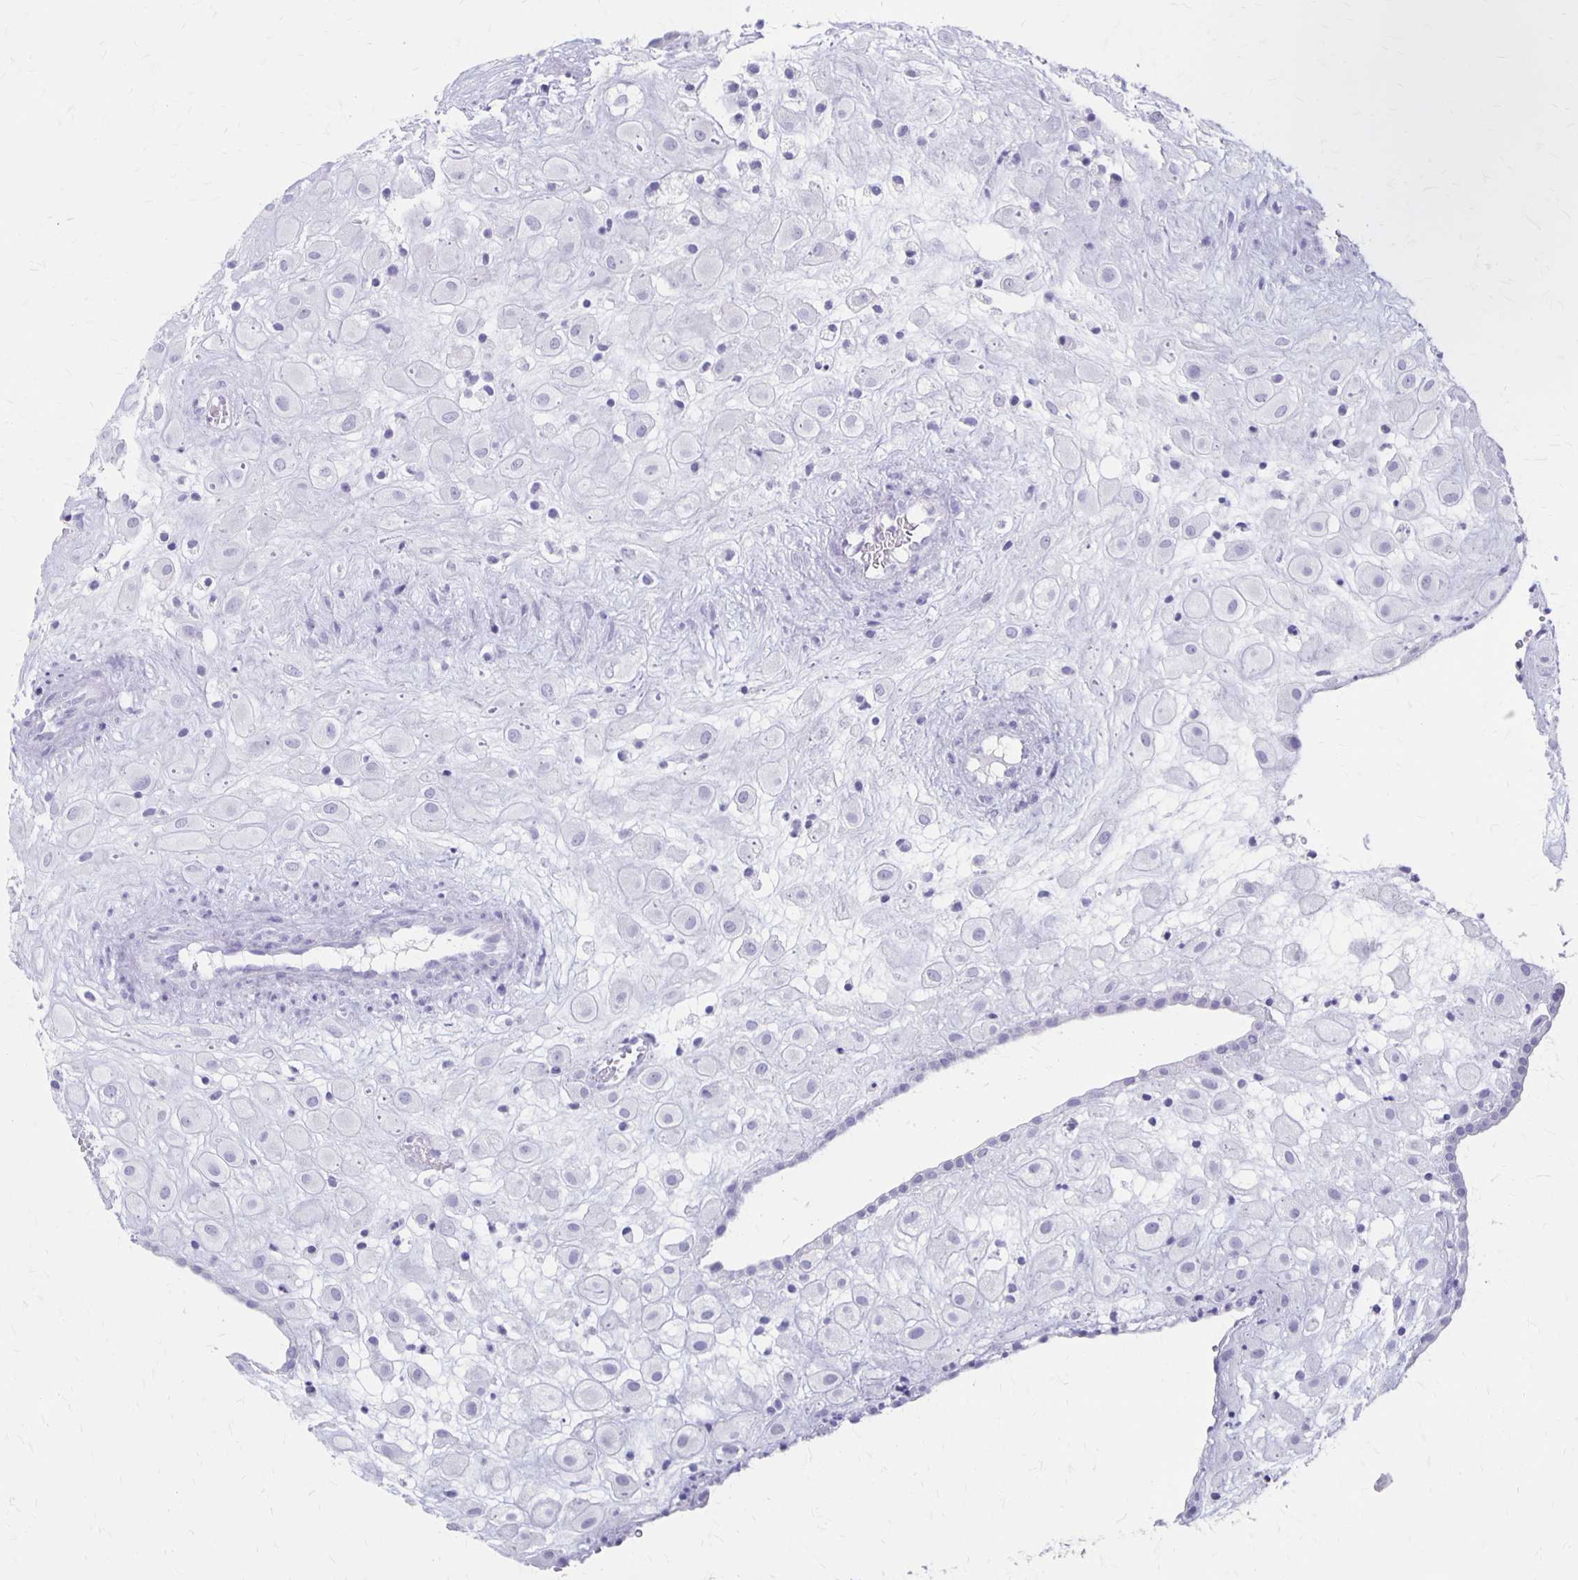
{"staining": {"intensity": "negative", "quantity": "none", "location": "none"}, "tissue": "placenta", "cell_type": "Decidual cells", "image_type": "normal", "snomed": [{"axis": "morphology", "description": "Normal tissue, NOS"}, {"axis": "topography", "description": "Placenta"}], "caption": "The IHC histopathology image has no significant staining in decidual cells of placenta.", "gene": "MAGEC2", "patient": {"sex": "female", "age": 24}}